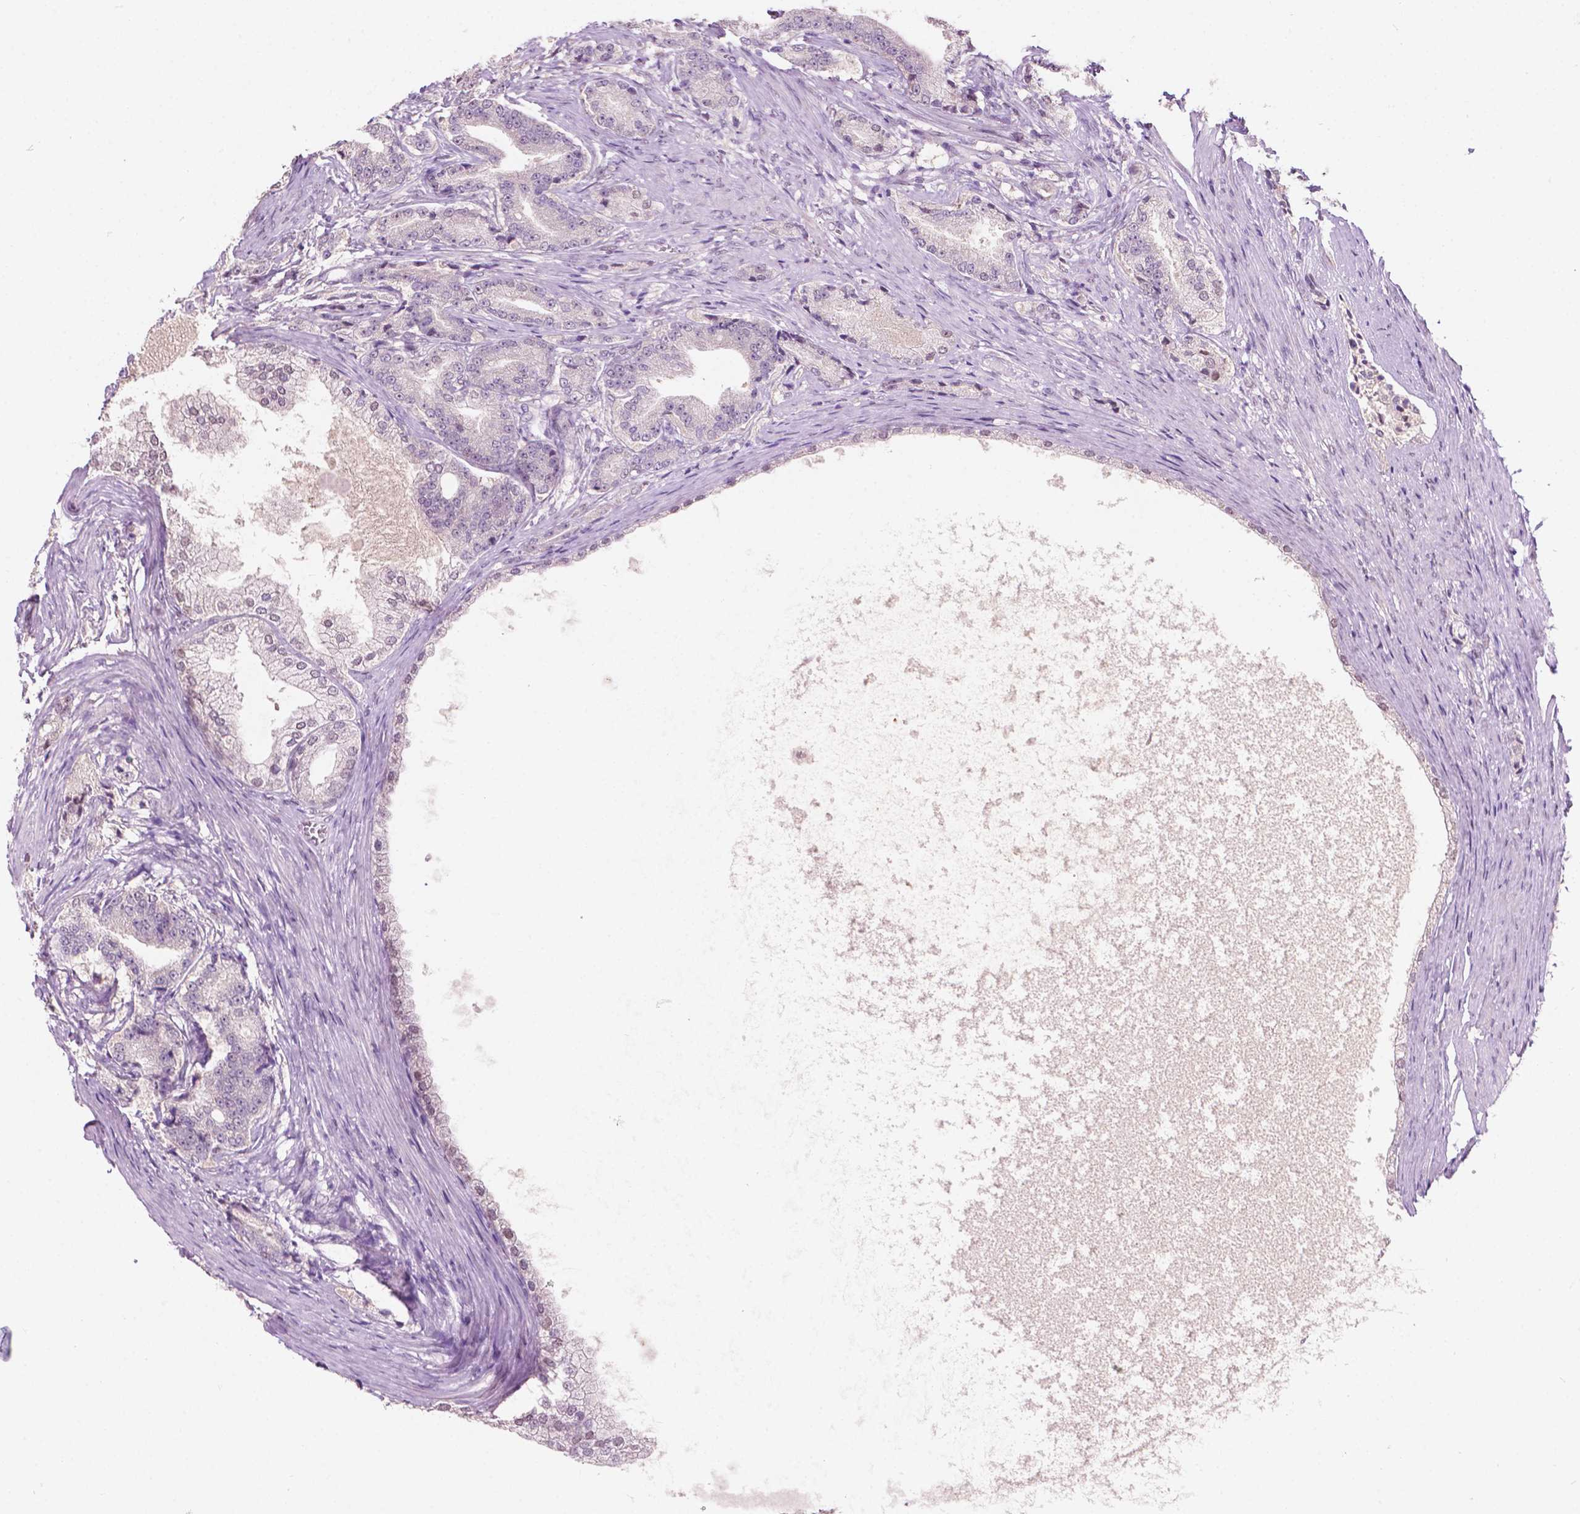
{"staining": {"intensity": "negative", "quantity": "none", "location": "none"}, "tissue": "prostate cancer", "cell_type": "Tumor cells", "image_type": "cancer", "snomed": [{"axis": "morphology", "description": "Adenocarcinoma, High grade"}, {"axis": "topography", "description": "Prostate and seminal vesicle, NOS"}], "caption": "A photomicrograph of human prostate cancer (high-grade adenocarcinoma) is negative for staining in tumor cells.", "gene": "TM6SF2", "patient": {"sex": "male", "age": 61}}